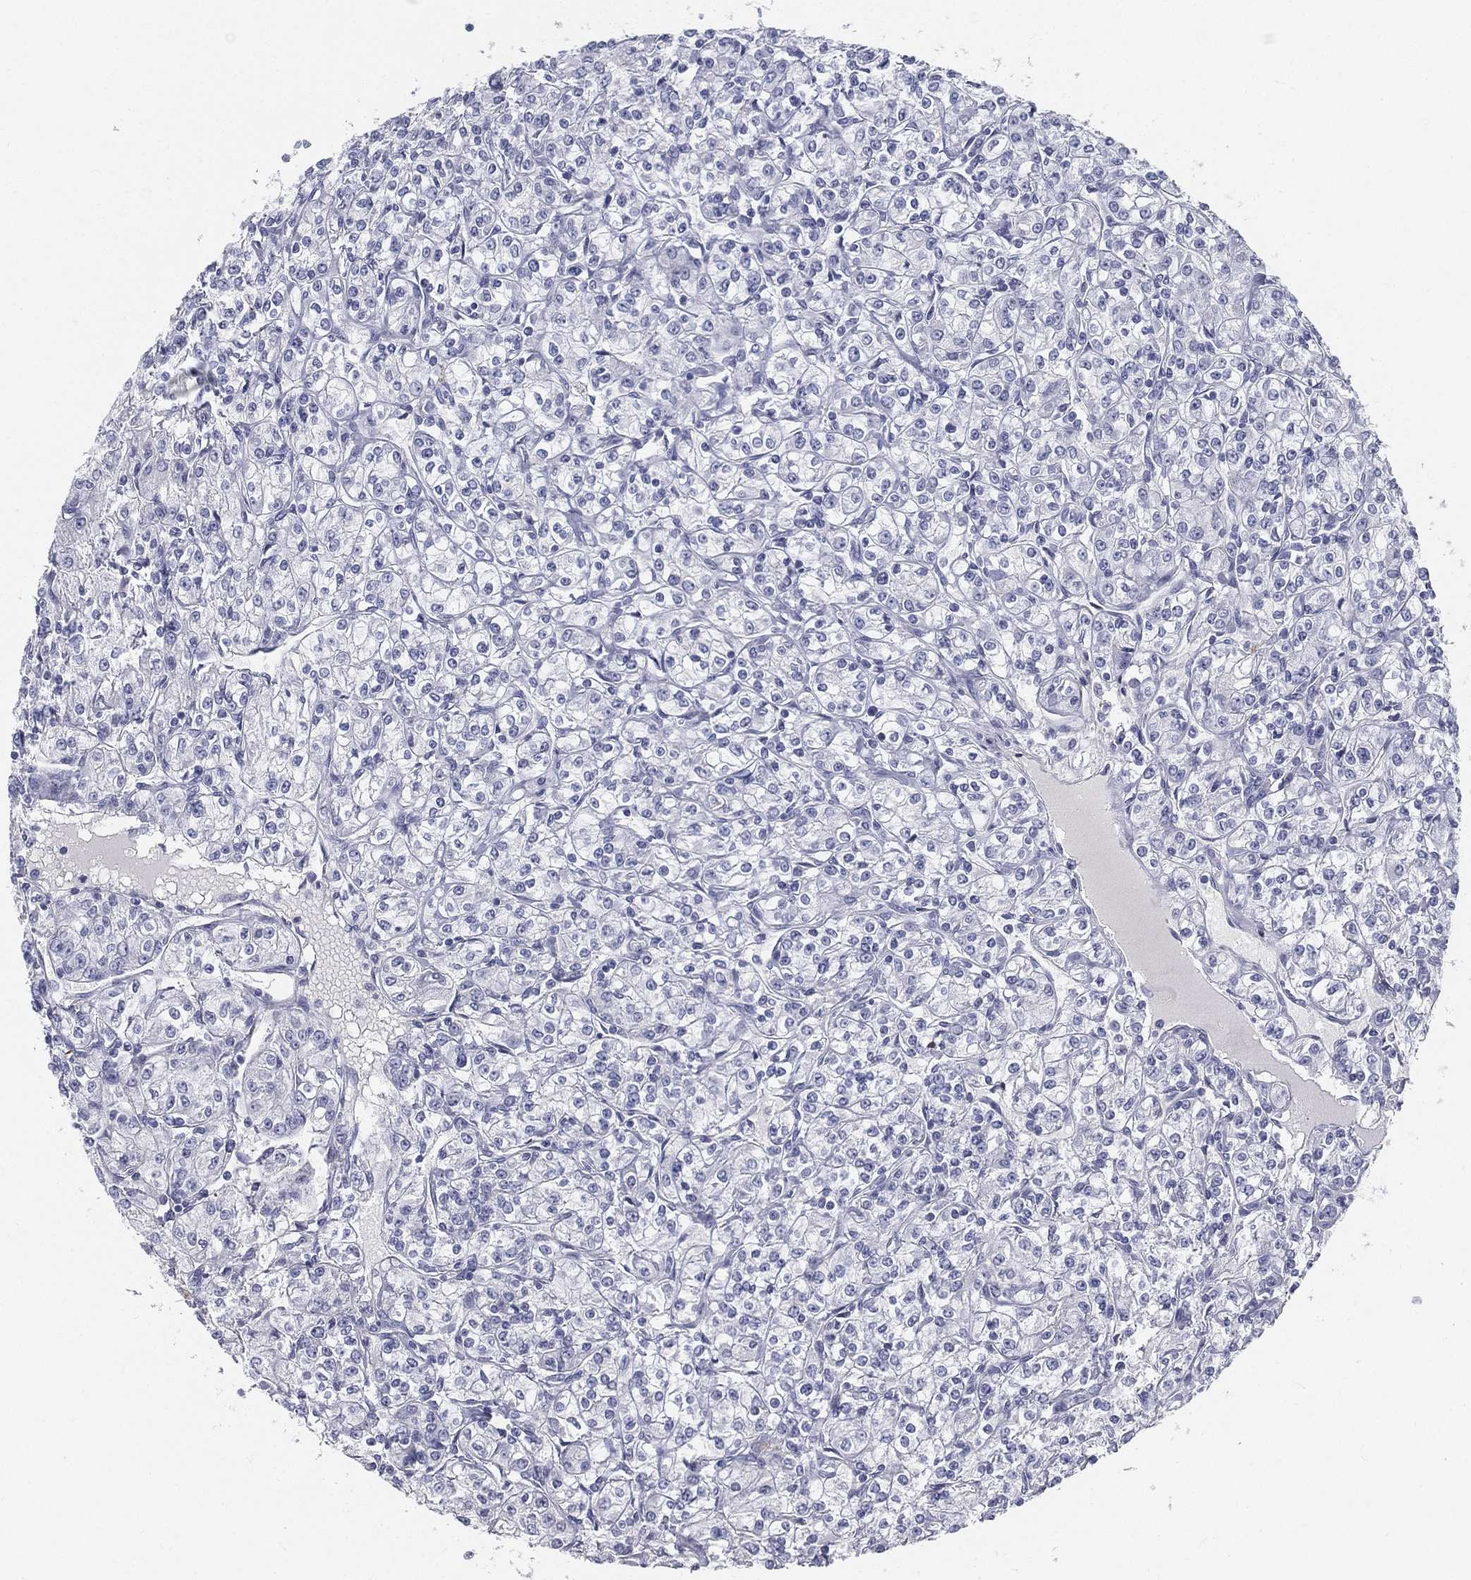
{"staining": {"intensity": "negative", "quantity": "none", "location": "none"}, "tissue": "renal cancer", "cell_type": "Tumor cells", "image_type": "cancer", "snomed": [{"axis": "morphology", "description": "Adenocarcinoma, NOS"}, {"axis": "topography", "description": "Kidney"}], "caption": "Tumor cells show no significant expression in adenocarcinoma (renal). (DAB immunohistochemistry visualized using brightfield microscopy, high magnification).", "gene": "SPPL2C", "patient": {"sex": "male", "age": 77}}